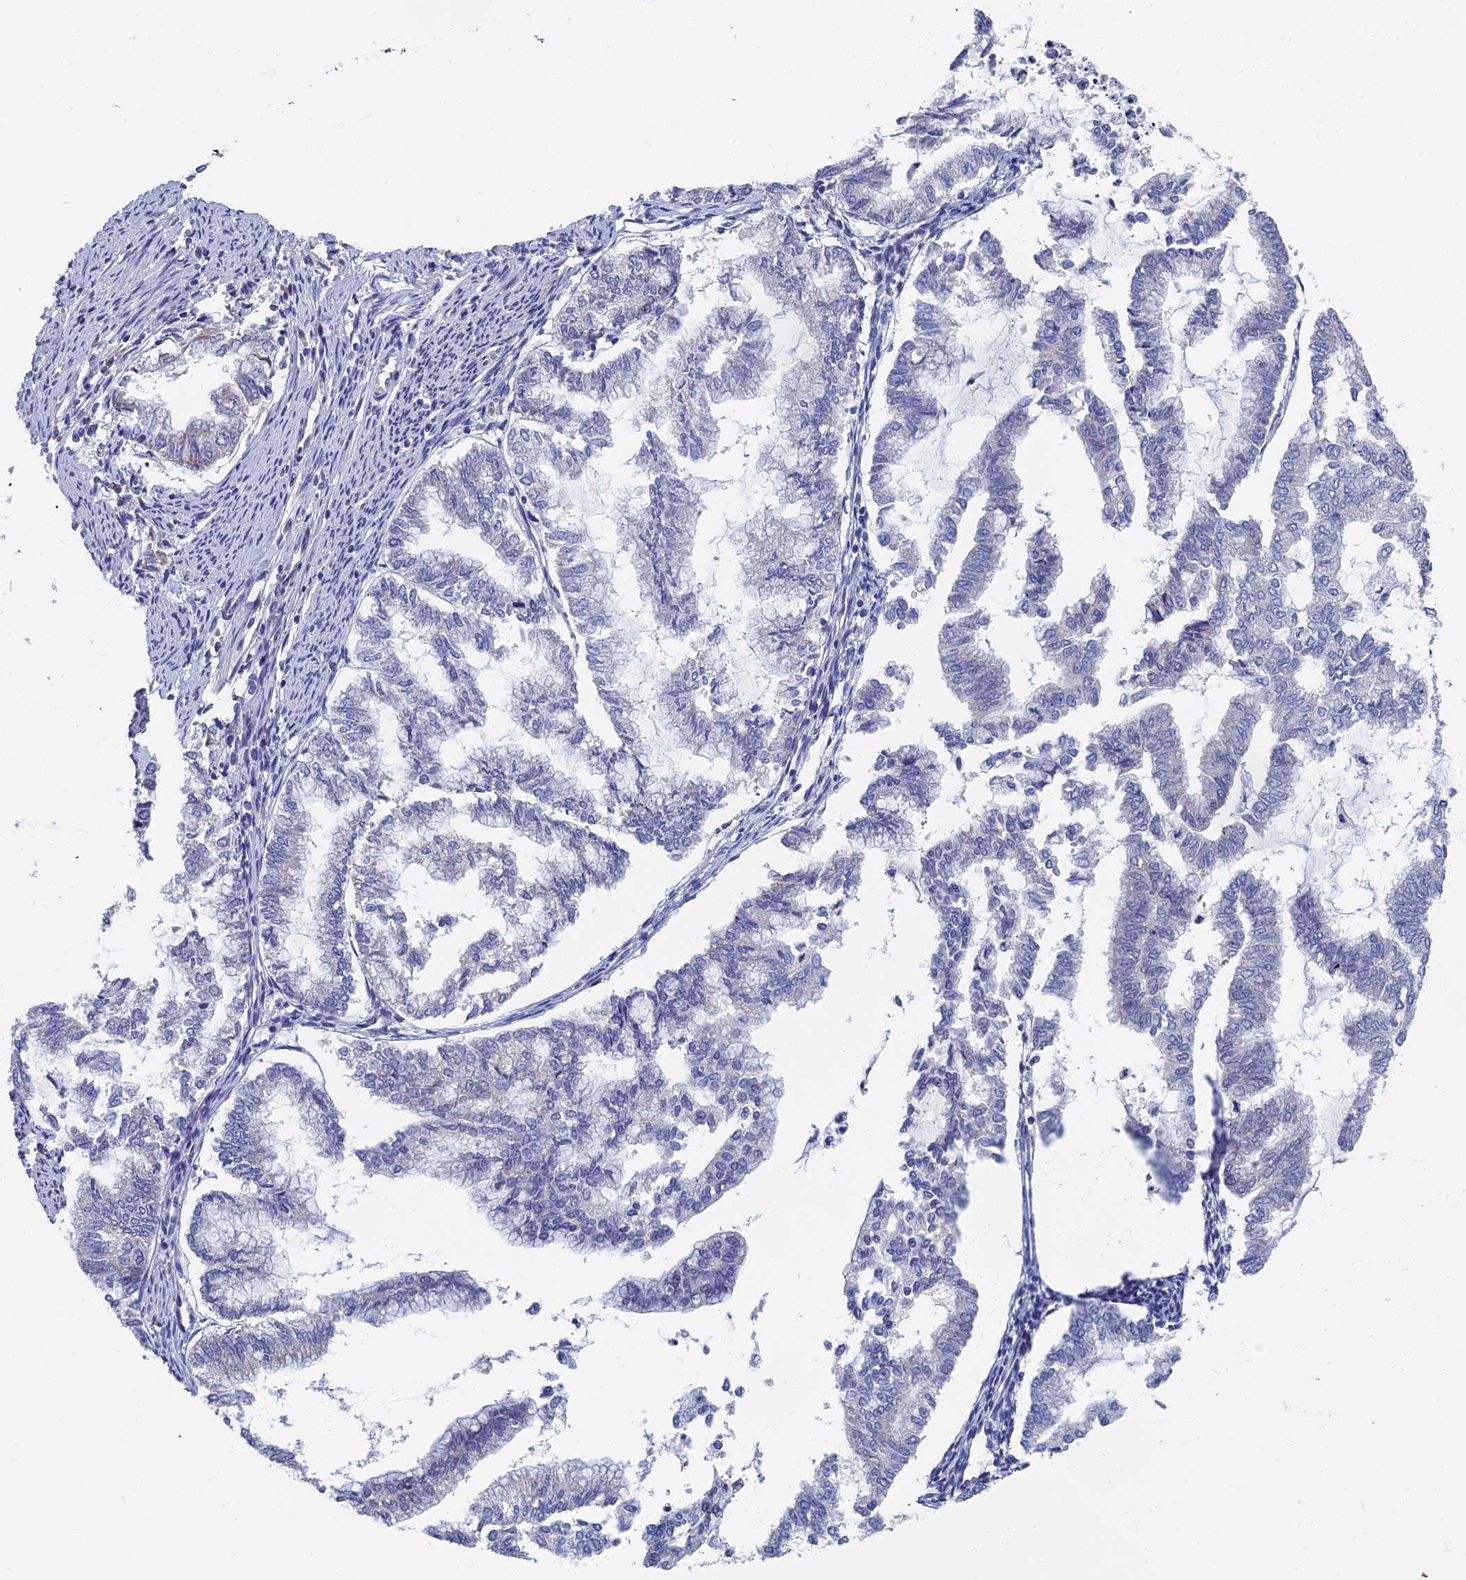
{"staining": {"intensity": "negative", "quantity": "none", "location": "none"}, "tissue": "endometrial cancer", "cell_type": "Tumor cells", "image_type": "cancer", "snomed": [{"axis": "morphology", "description": "Adenocarcinoma, NOS"}, {"axis": "topography", "description": "Endometrium"}], "caption": "The immunohistochemistry micrograph has no significant expression in tumor cells of adenocarcinoma (endometrial) tissue. Brightfield microscopy of IHC stained with DAB (3,3'-diaminobenzidine) (brown) and hematoxylin (blue), captured at high magnification.", "gene": "SPIN4", "patient": {"sex": "female", "age": 79}}